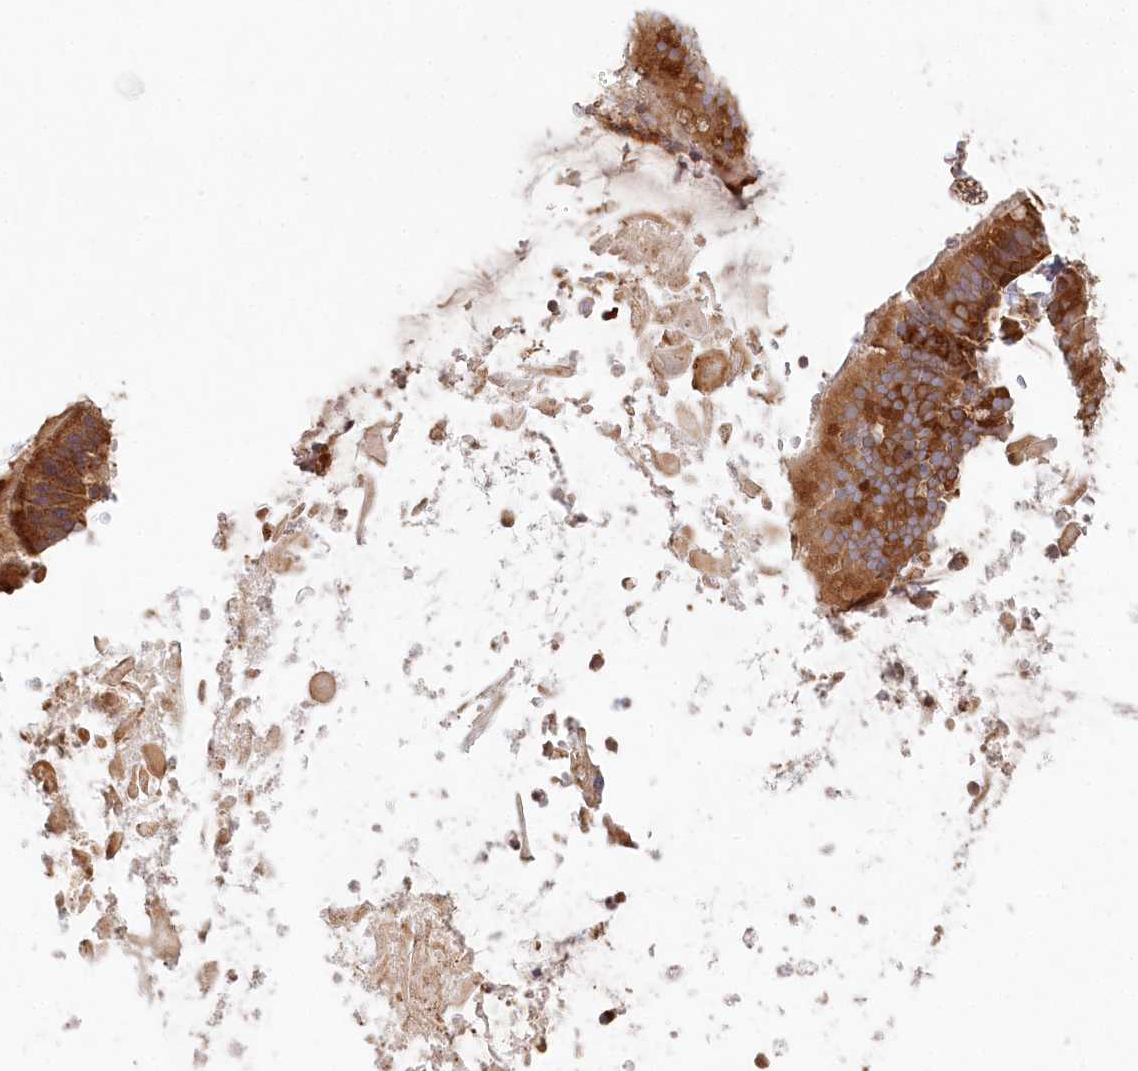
{"staining": {"intensity": "weak", "quantity": ">75%", "location": "cytoplasmic/membranous"}, "tissue": "adipose tissue", "cell_type": "Adipocytes", "image_type": "normal", "snomed": [{"axis": "morphology", "description": "Normal tissue, NOS"}, {"axis": "topography", "description": "Lymph node"}, {"axis": "topography", "description": "Cartilage tissue"}, {"axis": "topography", "description": "Bronchus"}], "caption": "High-magnification brightfield microscopy of unremarkable adipose tissue stained with DAB (3,3'-diaminobenzidine) (brown) and counterstained with hematoxylin (blue). adipocytes exhibit weak cytoplasmic/membranous positivity is appreciated in approximately>75% of cells.", "gene": "HAL", "patient": {"sex": "male", "age": 63}}